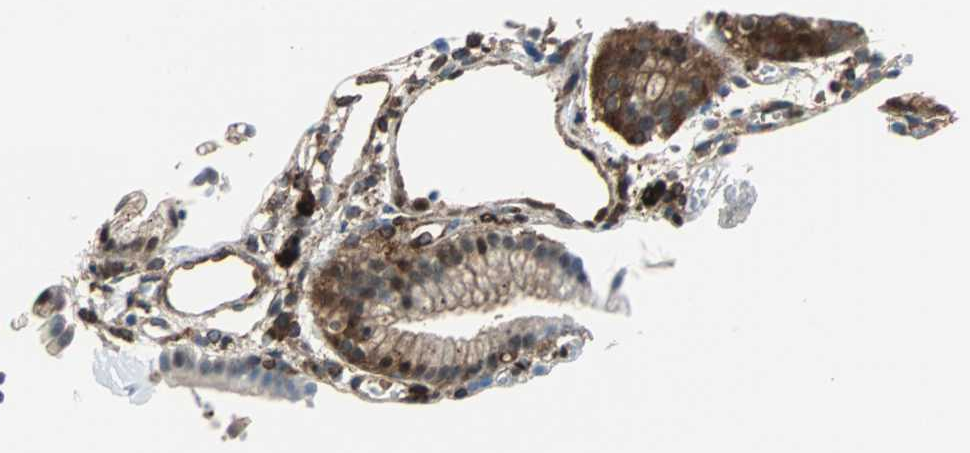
{"staining": {"intensity": "strong", "quantity": ">75%", "location": "cytoplasmic/membranous"}, "tissue": "gallbladder", "cell_type": "Glandular cells", "image_type": "normal", "snomed": [{"axis": "morphology", "description": "Normal tissue, NOS"}, {"axis": "topography", "description": "Gallbladder"}], "caption": "Protein expression by immunohistochemistry demonstrates strong cytoplasmic/membranous expression in approximately >75% of glandular cells in normal gallbladder.", "gene": "RELA", "patient": {"sex": "male", "age": 65}}